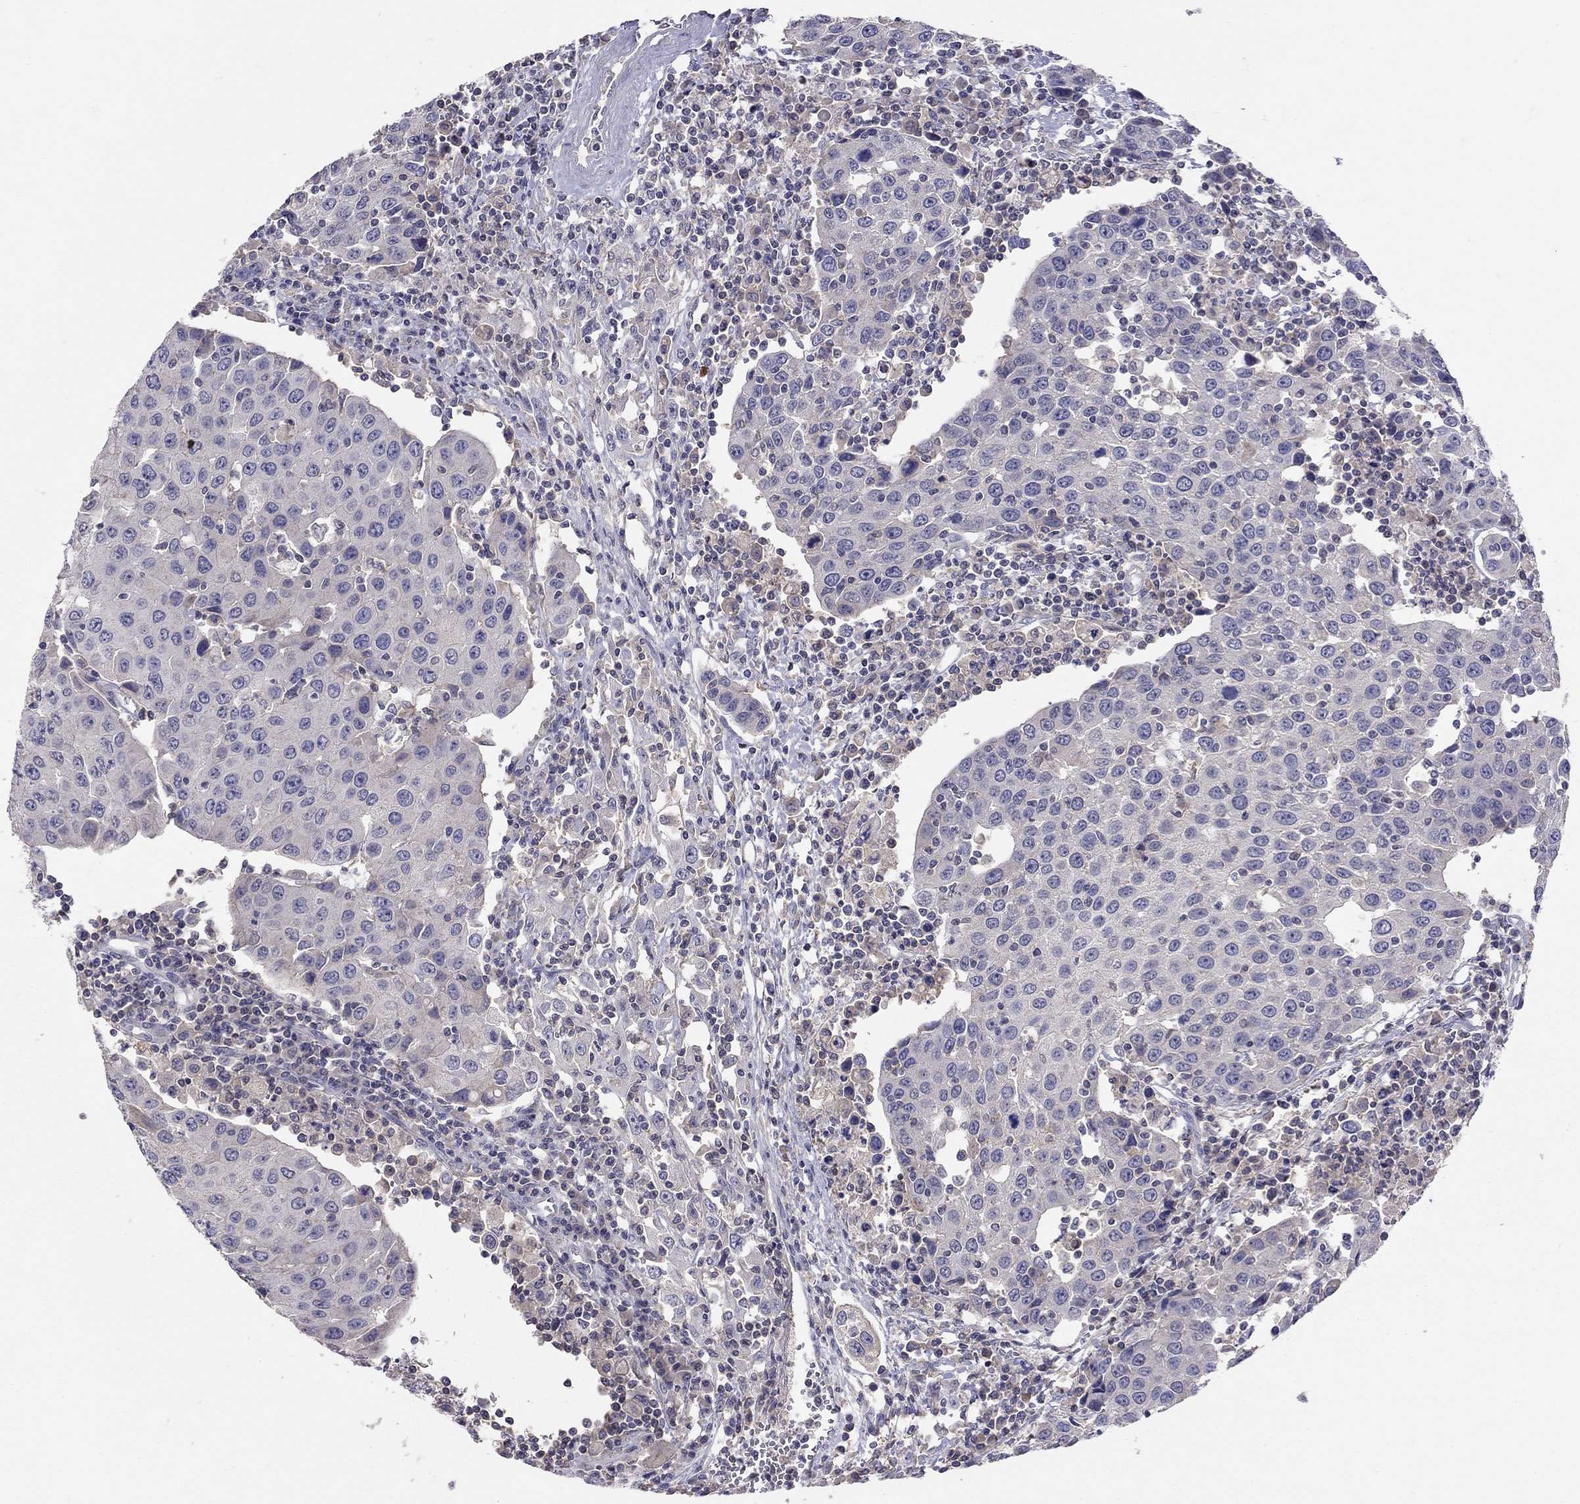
{"staining": {"intensity": "negative", "quantity": "none", "location": "none"}, "tissue": "urothelial cancer", "cell_type": "Tumor cells", "image_type": "cancer", "snomed": [{"axis": "morphology", "description": "Urothelial carcinoma, High grade"}, {"axis": "topography", "description": "Urinary bladder"}], "caption": "A micrograph of human high-grade urothelial carcinoma is negative for staining in tumor cells. (Stains: DAB immunohistochemistry with hematoxylin counter stain, Microscopy: brightfield microscopy at high magnification).", "gene": "RTP5", "patient": {"sex": "female", "age": 85}}